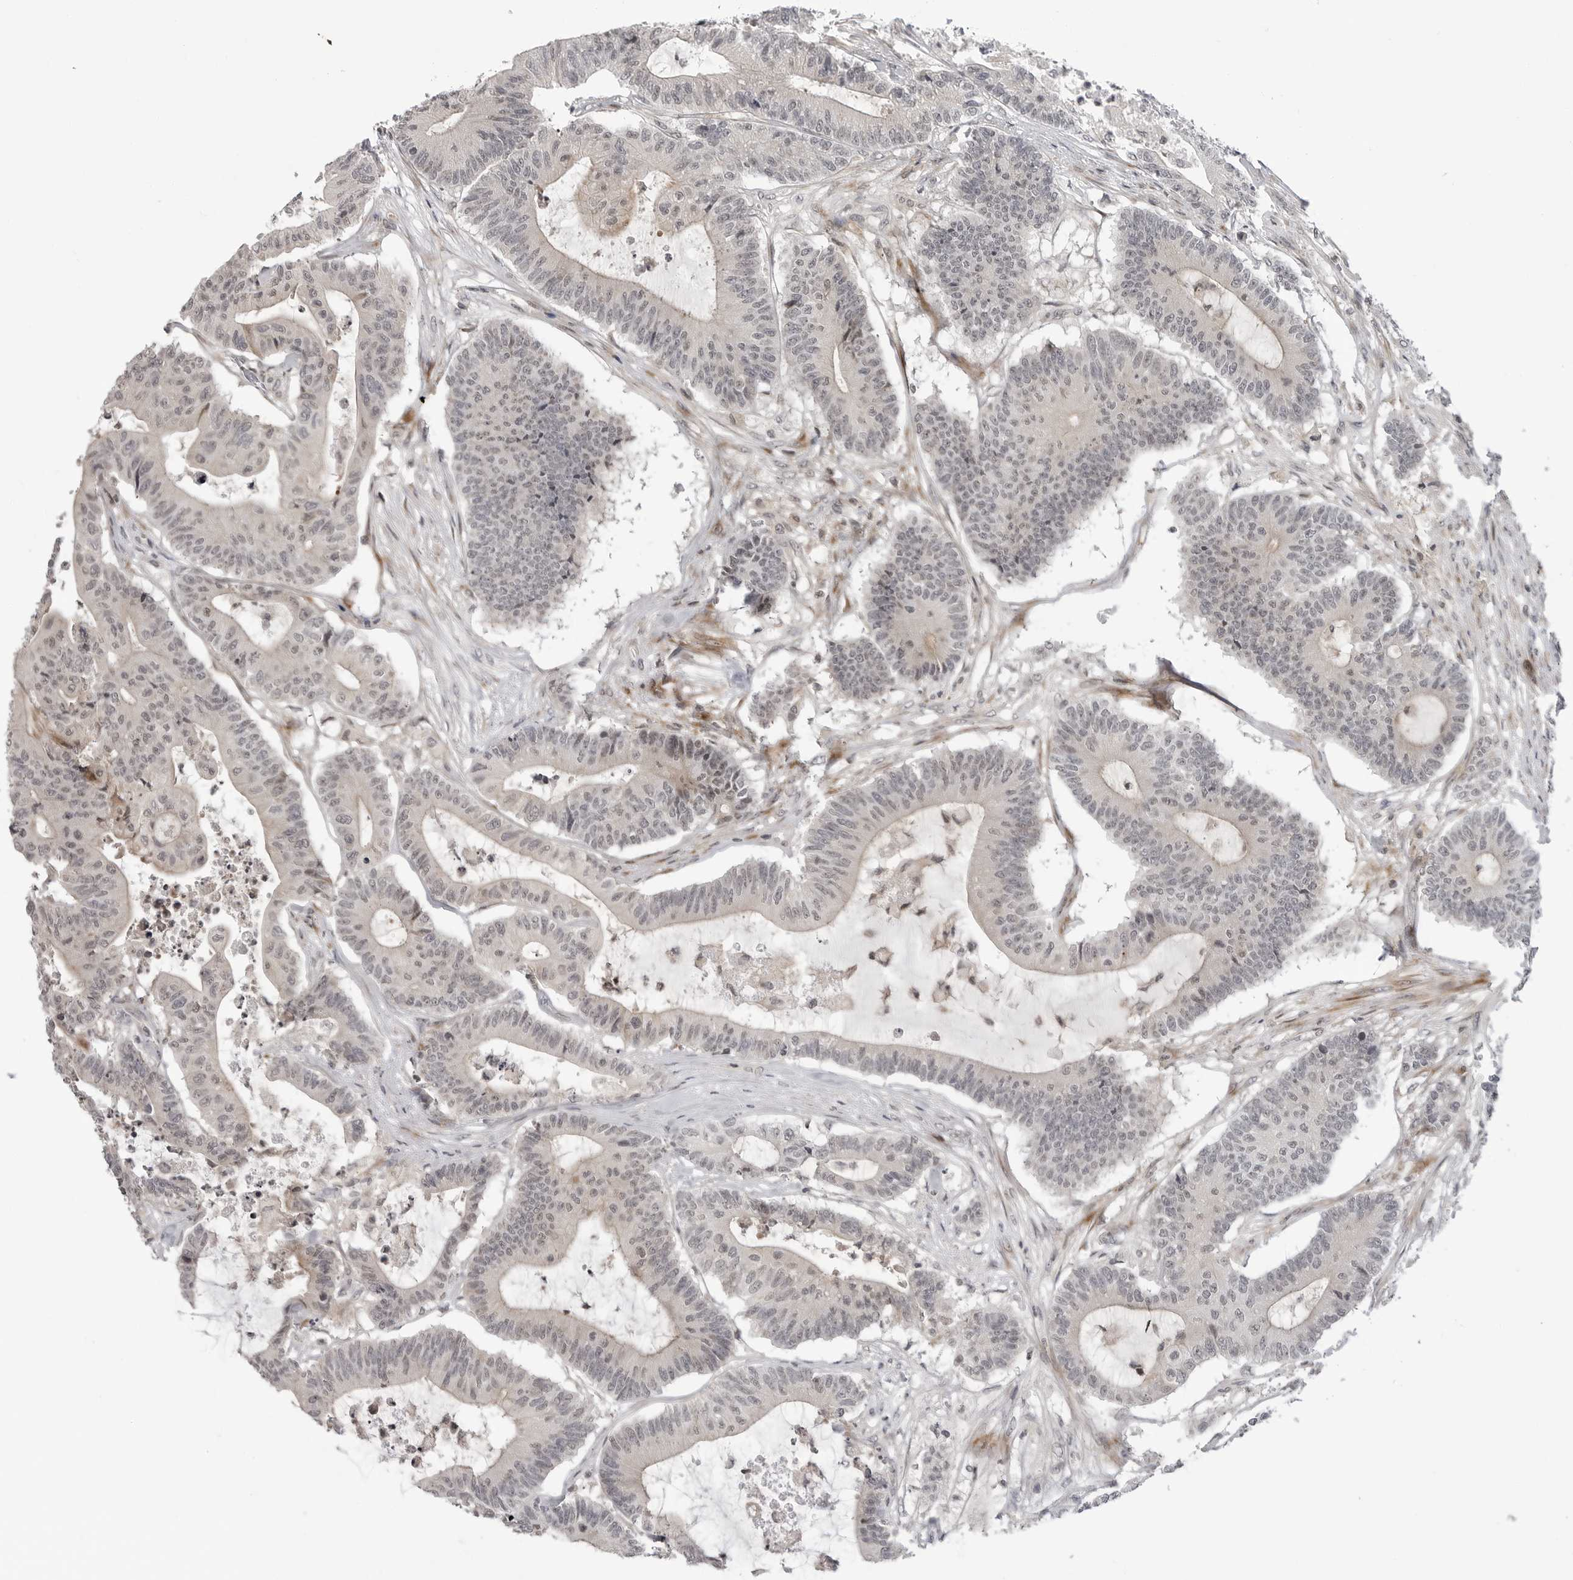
{"staining": {"intensity": "negative", "quantity": "none", "location": "none"}, "tissue": "colorectal cancer", "cell_type": "Tumor cells", "image_type": "cancer", "snomed": [{"axis": "morphology", "description": "Adenocarcinoma, NOS"}, {"axis": "topography", "description": "Colon"}], "caption": "Tumor cells are negative for protein expression in human colorectal cancer.", "gene": "ADAMTS5", "patient": {"sex": "female", "age": 84}}